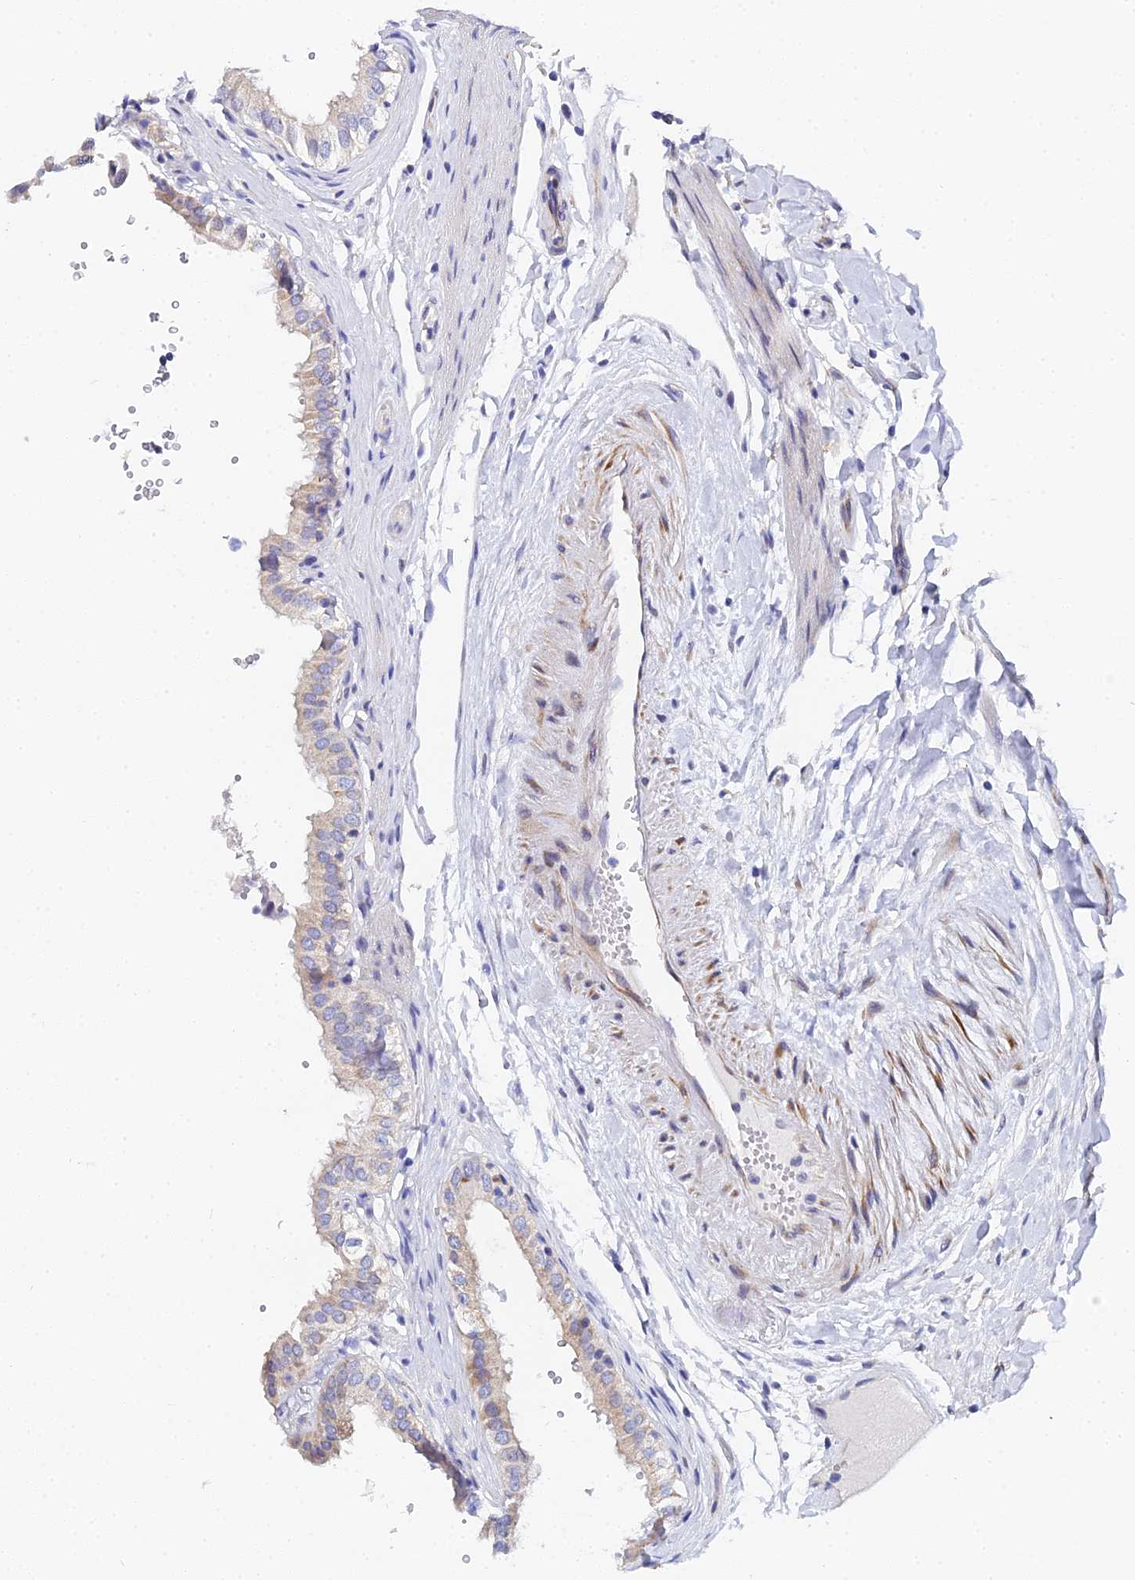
{"staining": {"intensity": "moderate", "quantity": "25%-75%", "location": "cytoplasmic/membranous"}, "tissue": "gallbladder", "cell_type": "Glandular cells", "image_type": "normal", "snomed": [{"axis": "morphology", "description": "Normal tissue, NOS"}, {"axis": "topography", "description": "Gallbladder"}], "caption": "Immunohistochemical staining of normal human gallbladder reveals 25%-75% levels of moderate cytoplasmic/membranous protein expression in approximately 25%-75% of glandular cells.", "gene": "ENSG00000268674", "patient": {"sex": "female", "age": 61}}